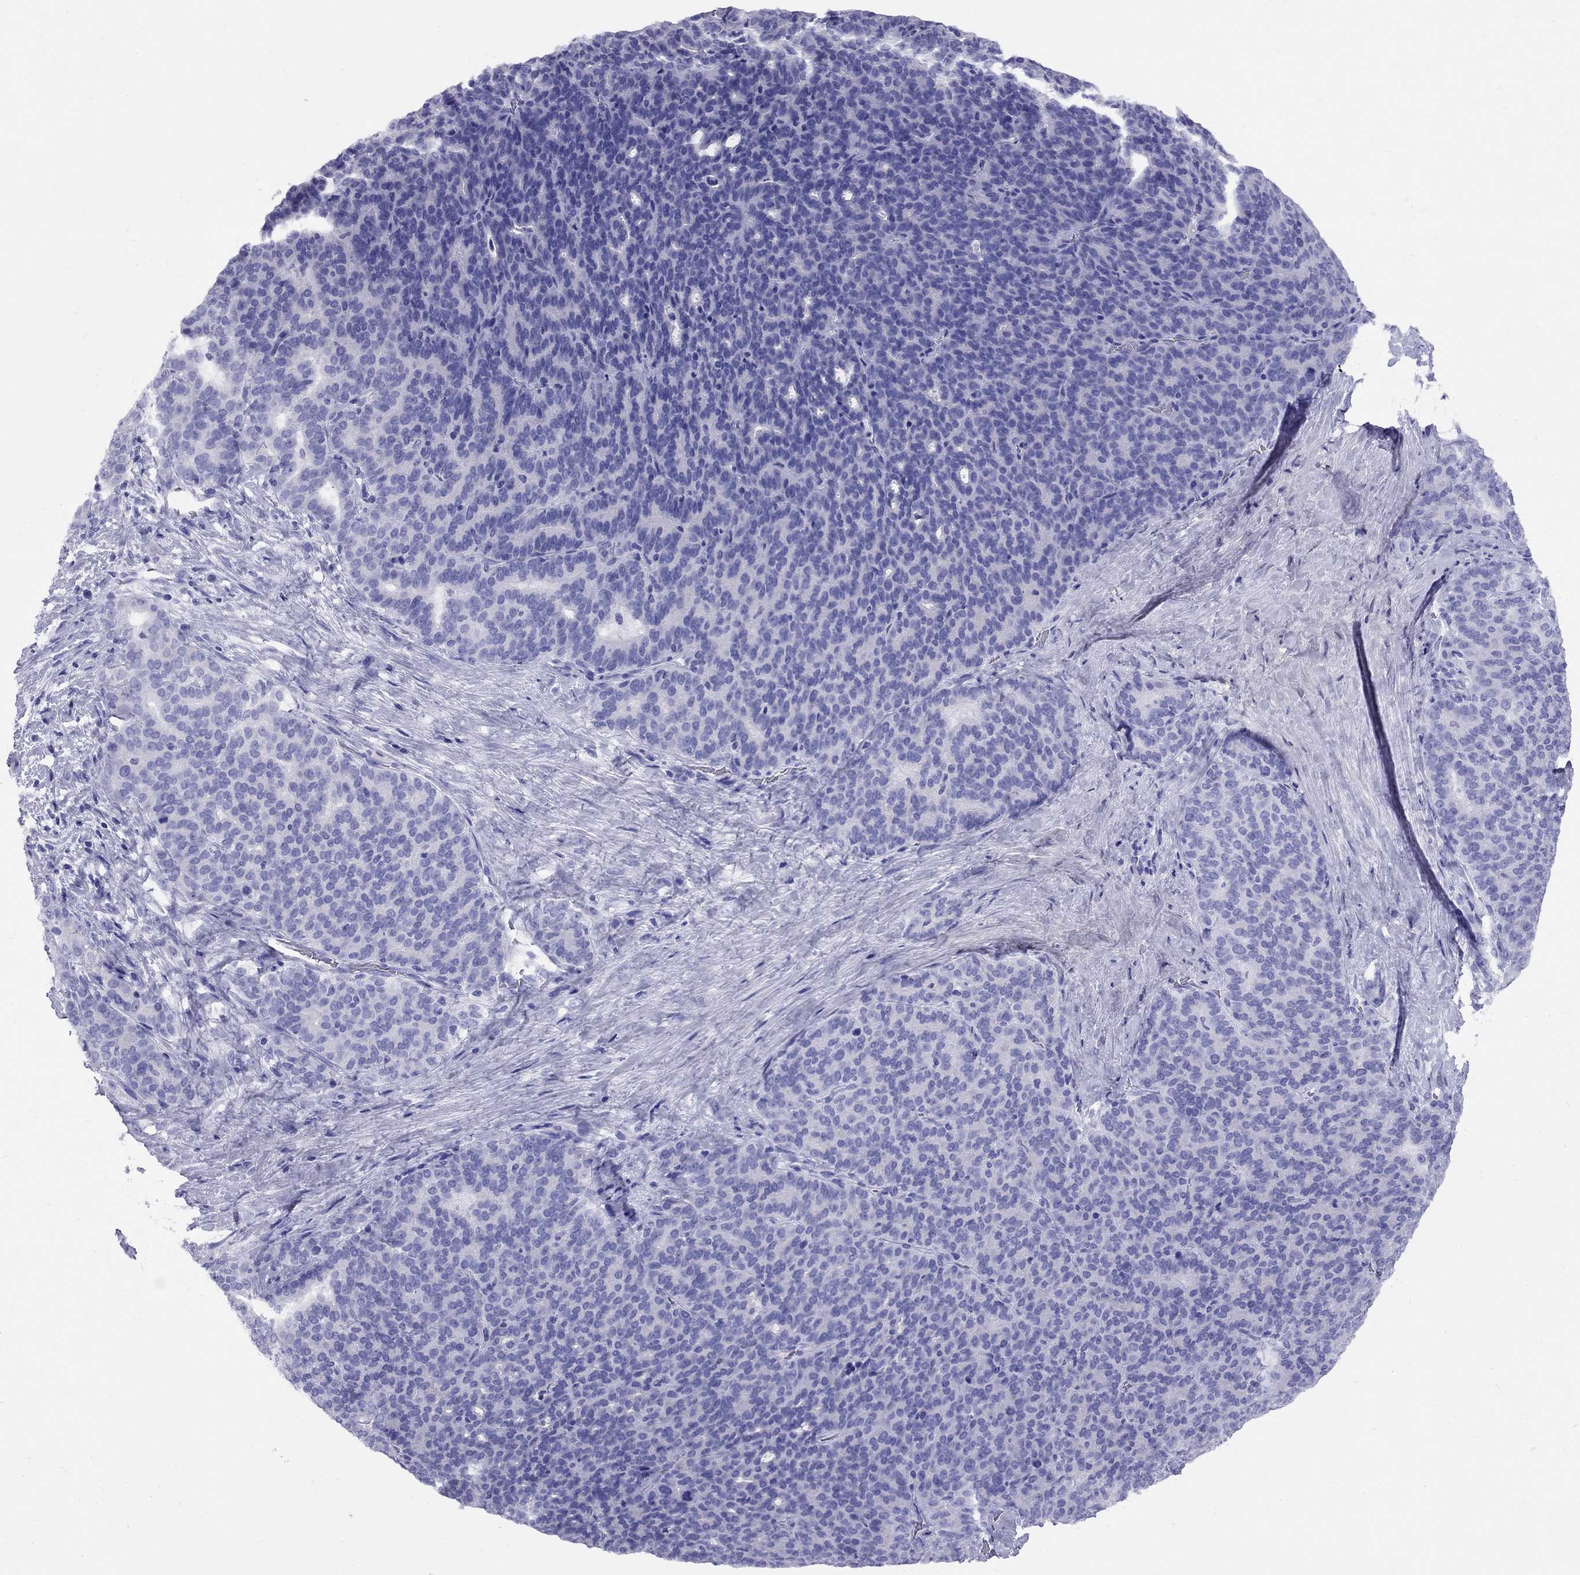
{"staining": {"intensity": "negative", "quantity": "none", "location": "none"}, "tissue": "liver cancer", "cell_type": "Tumor cells", "image_type": "cancer", "snomed": [{"axis": "morphology", "description": "Cholangiocarcinoma"}, {"axis": "topography", "description": "Liver"}], "caption": "Immunohistochemistry (IHC) photomicrograph of human liver cholangiocarcinoma stained for a protein (brown), which displays no expression in tumor cells. The staining was performed using DAB (3,3'-diaminobenzidine) to visualize the protein expression in brown, while the nuclei were stained in blue with hematoxylin (Magnification: 20x).", "gene": "AVPR1B", "patient": {"sex": "female", "age": 47}}